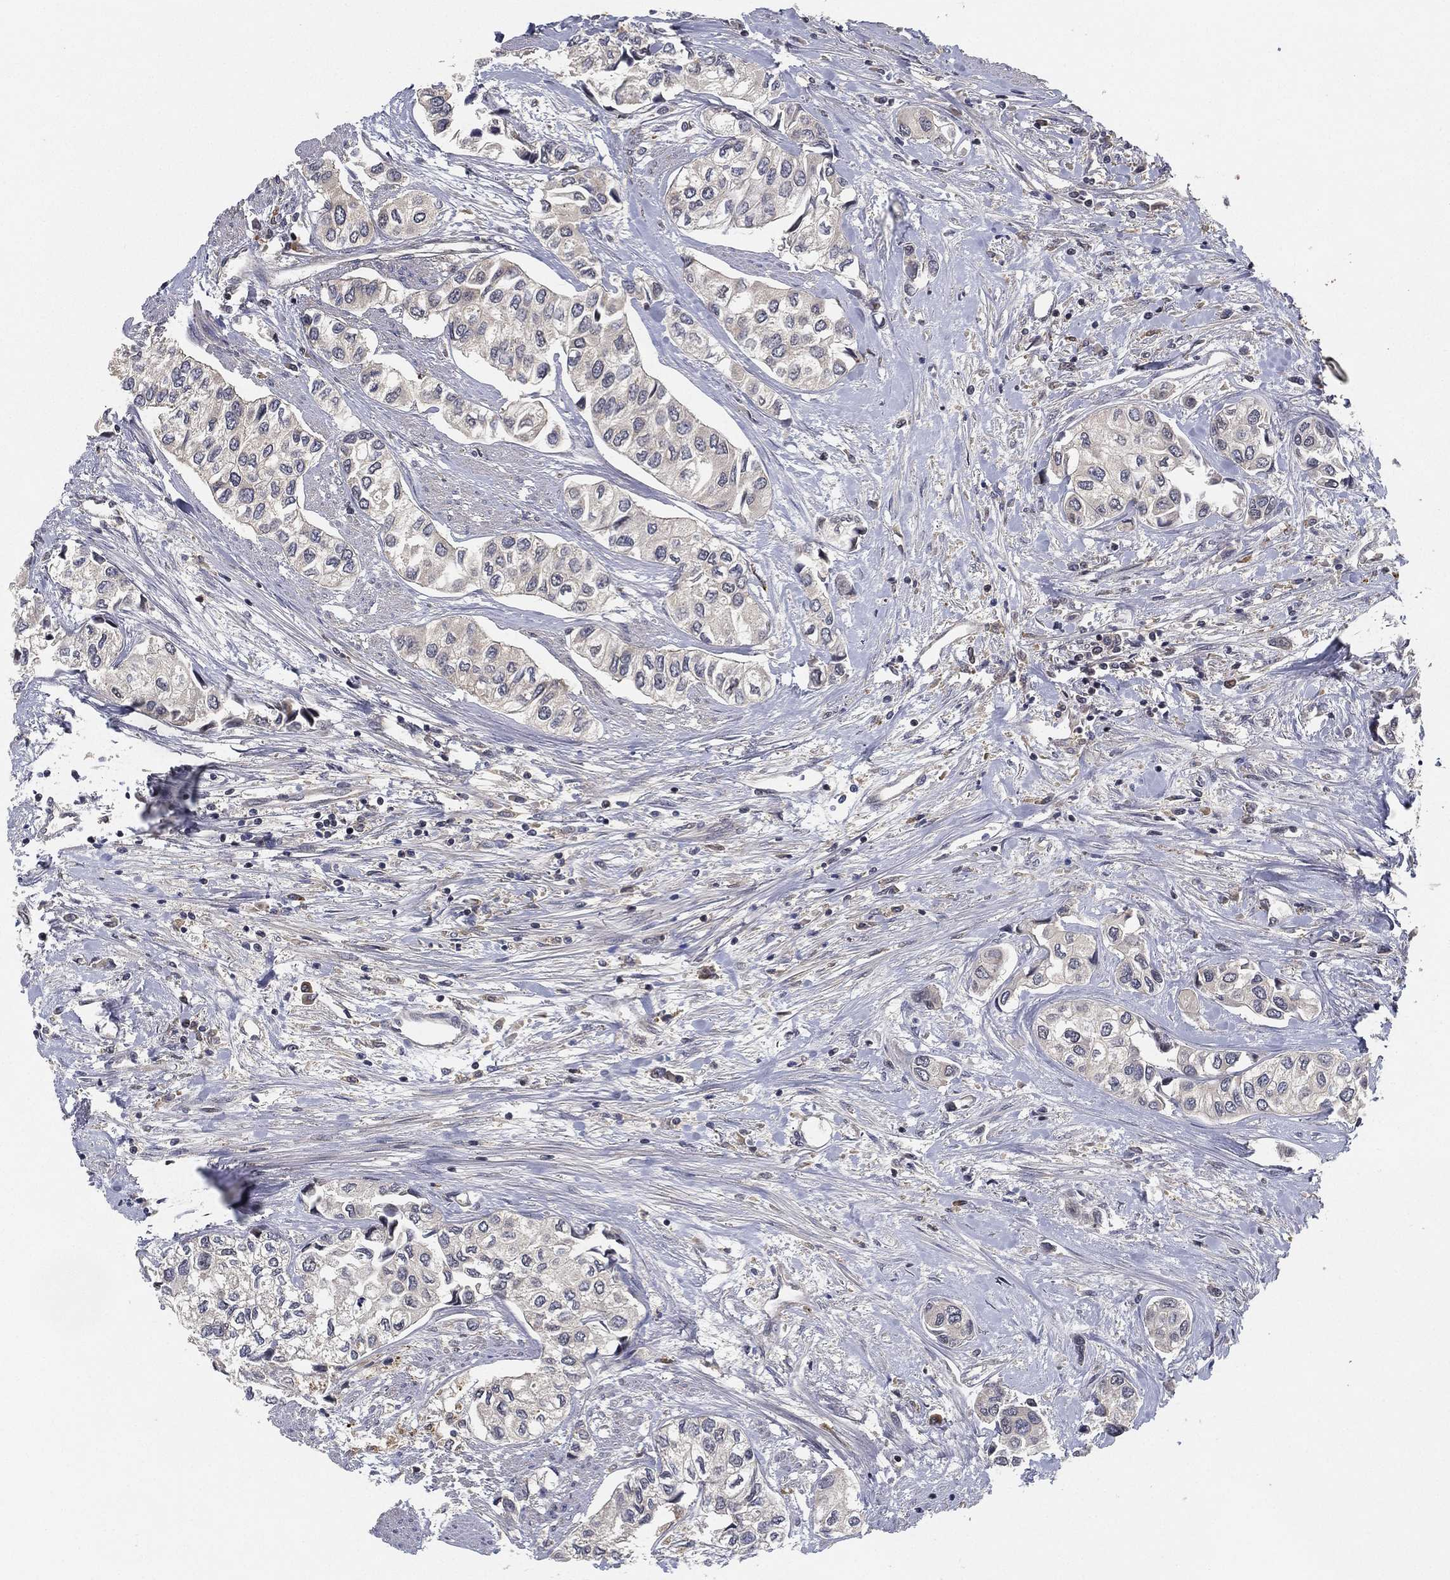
{"staining": {"intensity": "negative", "quantity": "none", "location": "none"}, "tissue": "urothelial cancer", "cell_type": "Tumor cells", "image_type": "cancer", "snomed": [{"axis": "morphology", "description": "Urothelial carcinoma, High grade"}, {"axis": "topography", "description": "Urinary bladder"}], "caption": "Tumor cells show no significant expression in high-grade urothelial carcinoma.", "gene": "CFAP251", "patient": {"sex": "male", "age": 73}}